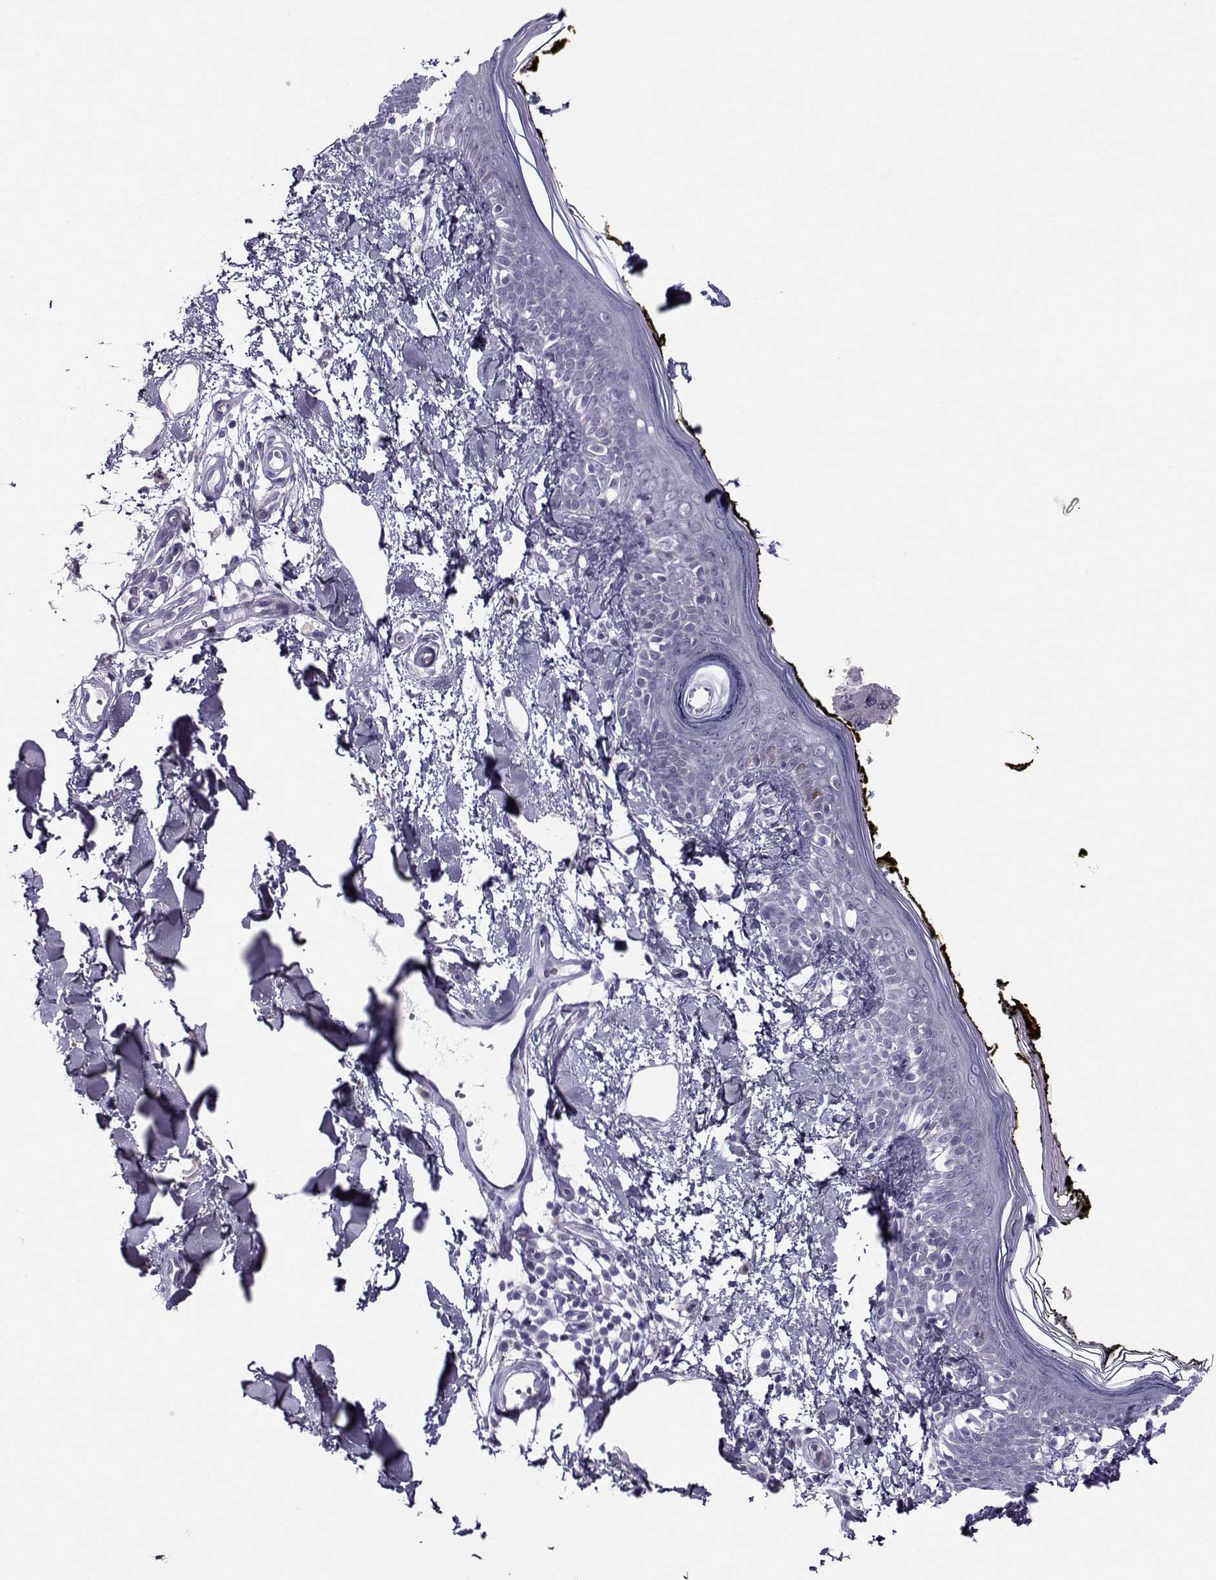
{"staining": {"intensity": "negative", "quantity": "none", "location": "none"}, "tissue": "skin", "cell_type": "Fibroblasts", "image_type": "normal", "snomed": [{"axis": "morphology", "description": "Normal tissue, NOS"}, {"axis": "topography", "description": "Skin"}], "caption": "High power microscopy photomicrograph of an IHC micrograph of normal skin, revealing no significant expression in fibroblasts.", "gene": "PGK1", "patient": {"sex": "male", "age": 76}}